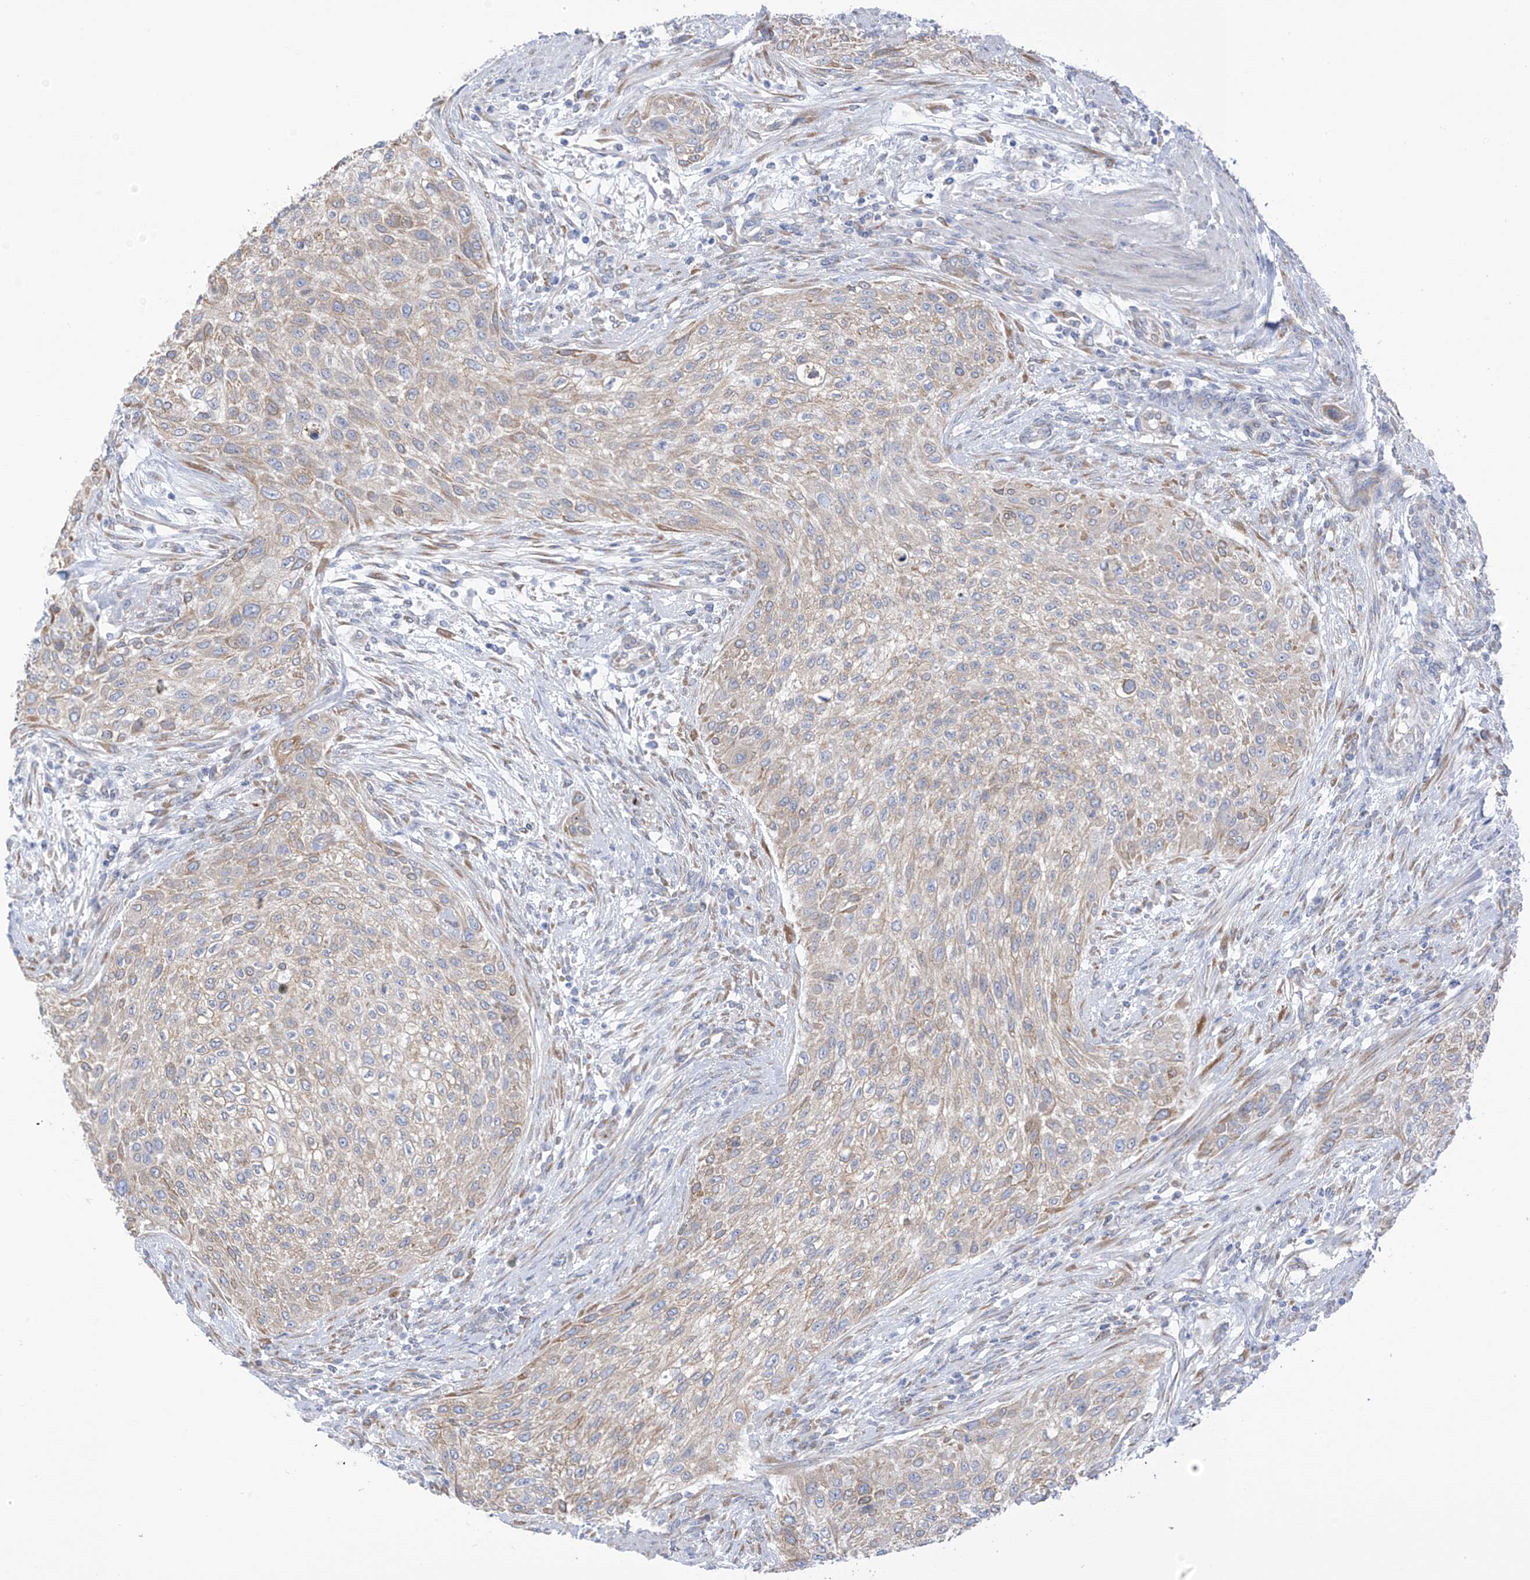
{"staining": {"intensity": "weak", "quantity": ">75%", "location": "cytoplasmic/membranous"}, "tissue": "urothelial cancer", "cell_type": "Tumor cells", "image_type": "cancer", "snomed": [{"axis": "morphology", "description": "Urothelial carcinoma, High grade"}, {"axis": "topography", "description": "Urinary bladder"}], "caption": "Urothelial carcinoma (high-grade) stained with DAB (3,3'-diaminobenzidine) immunohistochemistry exhibits low levels of weak cytoplasmic/membranous expression in about >75% of tumor cells.", "gene": "RCN2", "patient": {"sex": "male", "age": 35}}